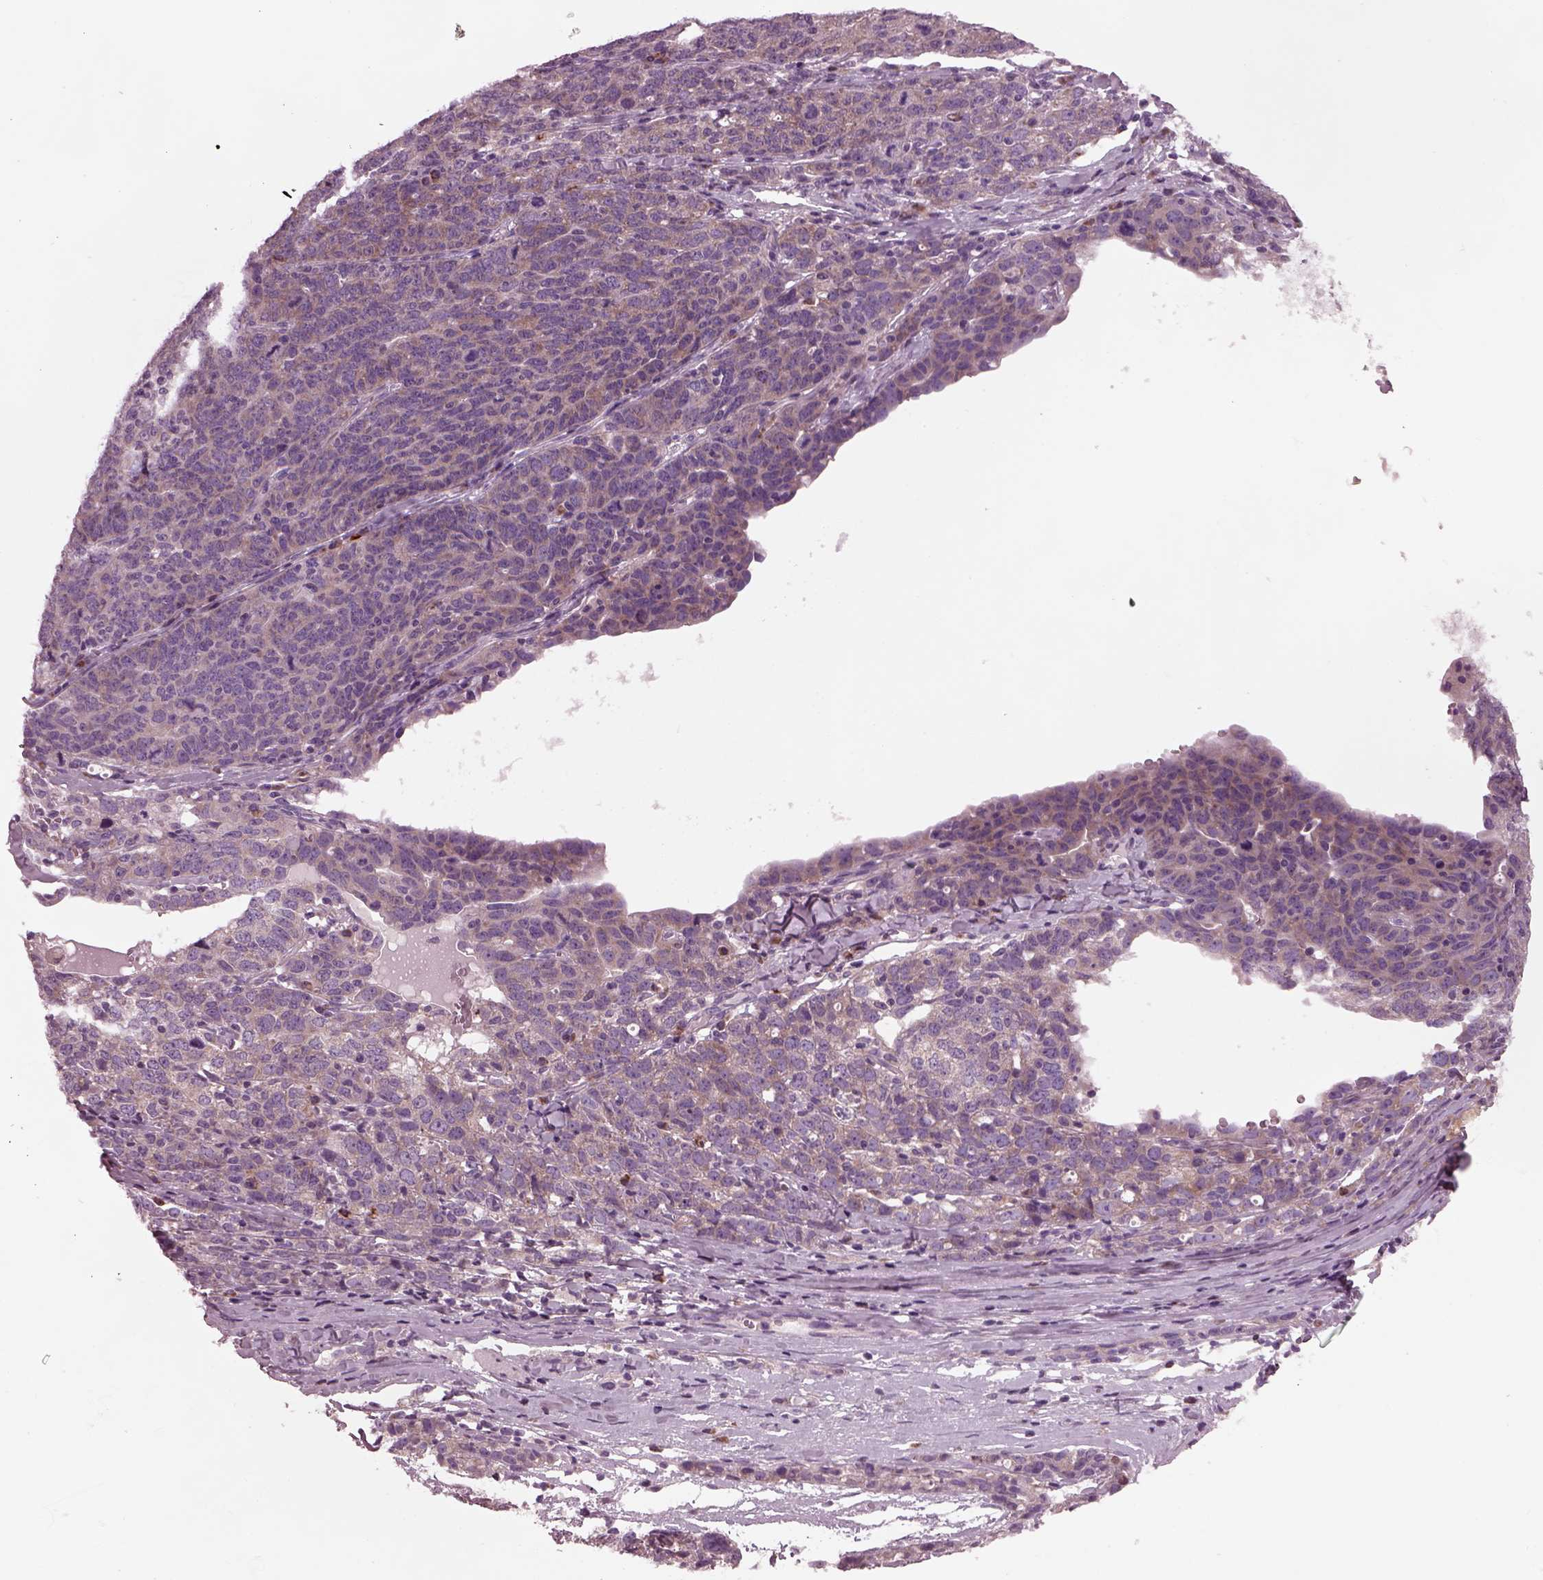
{"staining": {"intensity": "weak", "quantity": "25%-75%", "location": "cytoplasmic/membranous"}, "tissue": "ovarian cancer", "cell_type": "Tumor cells", "image_type": "cancer", "snomed": [{"axis": "morphology", "description": "Cystadenocarcinoma, serous, NOS"}, {"axis": "topography", "description": "Ovary"}], "caption": "A photomicrograph showing weak cytoplasmic/membranous positivity in about 25%-75% of tumor cells in ovarian cancer (serous cystadenocarcinoma), as visualized by brown immunohistochemical staining.", "gene": "AP4M1", "patient": {"sex": "female", "age": 71}}